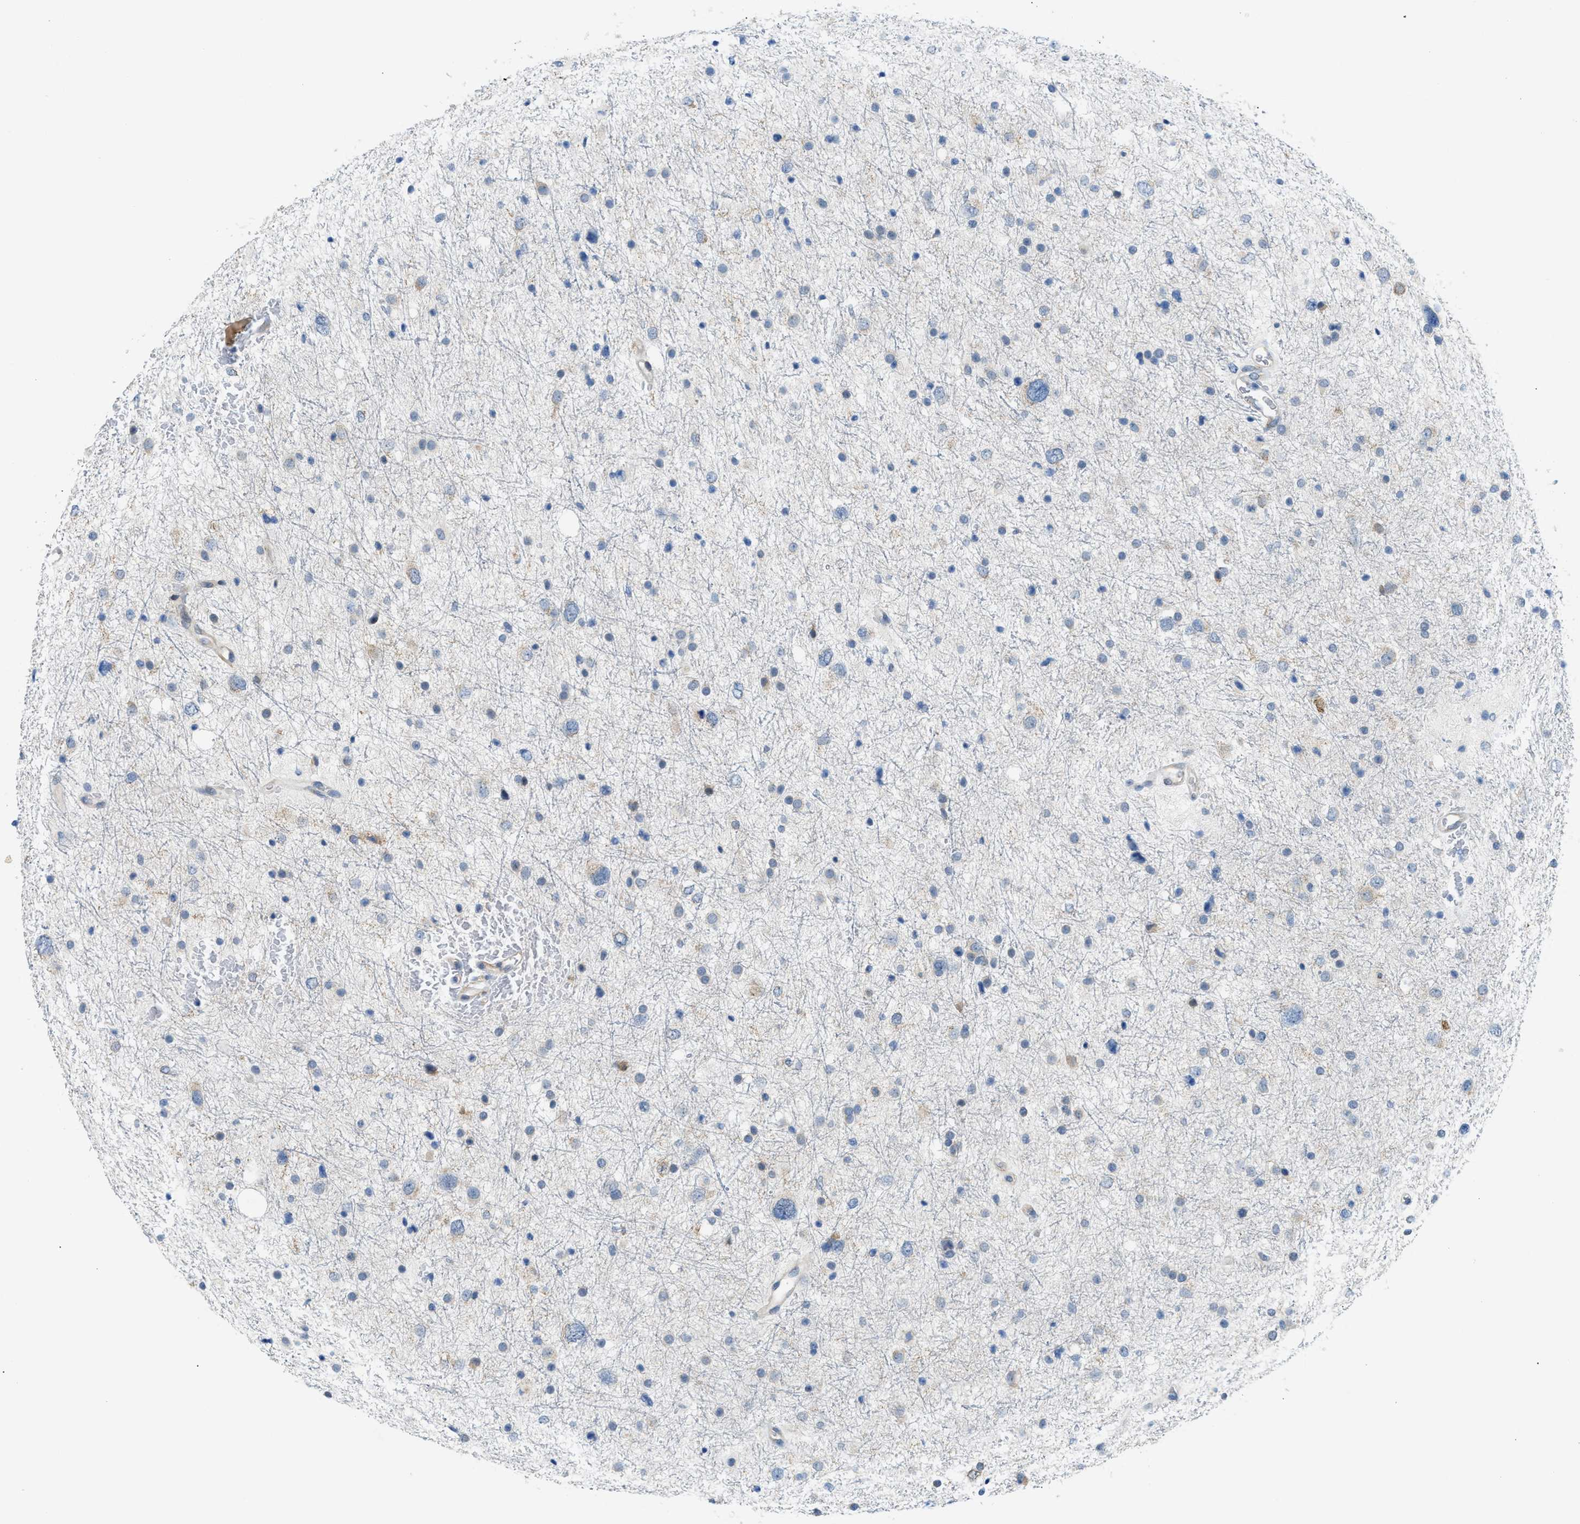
{"staining": {"intensity": "weak", "quantity": "<25%", "location": "cytoplasmic/membranous"}, "tissue": "glioma", "cell_type": "Tumor cells", "image_type": "cancer", "snomed": [{"axis": "morphology", "description": "Glioma, malignant, Low grade"}, {"axis": "topography", "description": "Brain"}], "caption": "An image of malignant low-grade glioma stained for a protein reveals no brown staining in tumor cells. (DAB (3,3'-diaminobenzidine) IHC visualized using brightfield microscopy, high magnification).", "gene": "KCNC2", "patient": {"sex": "female", "age": 37}}